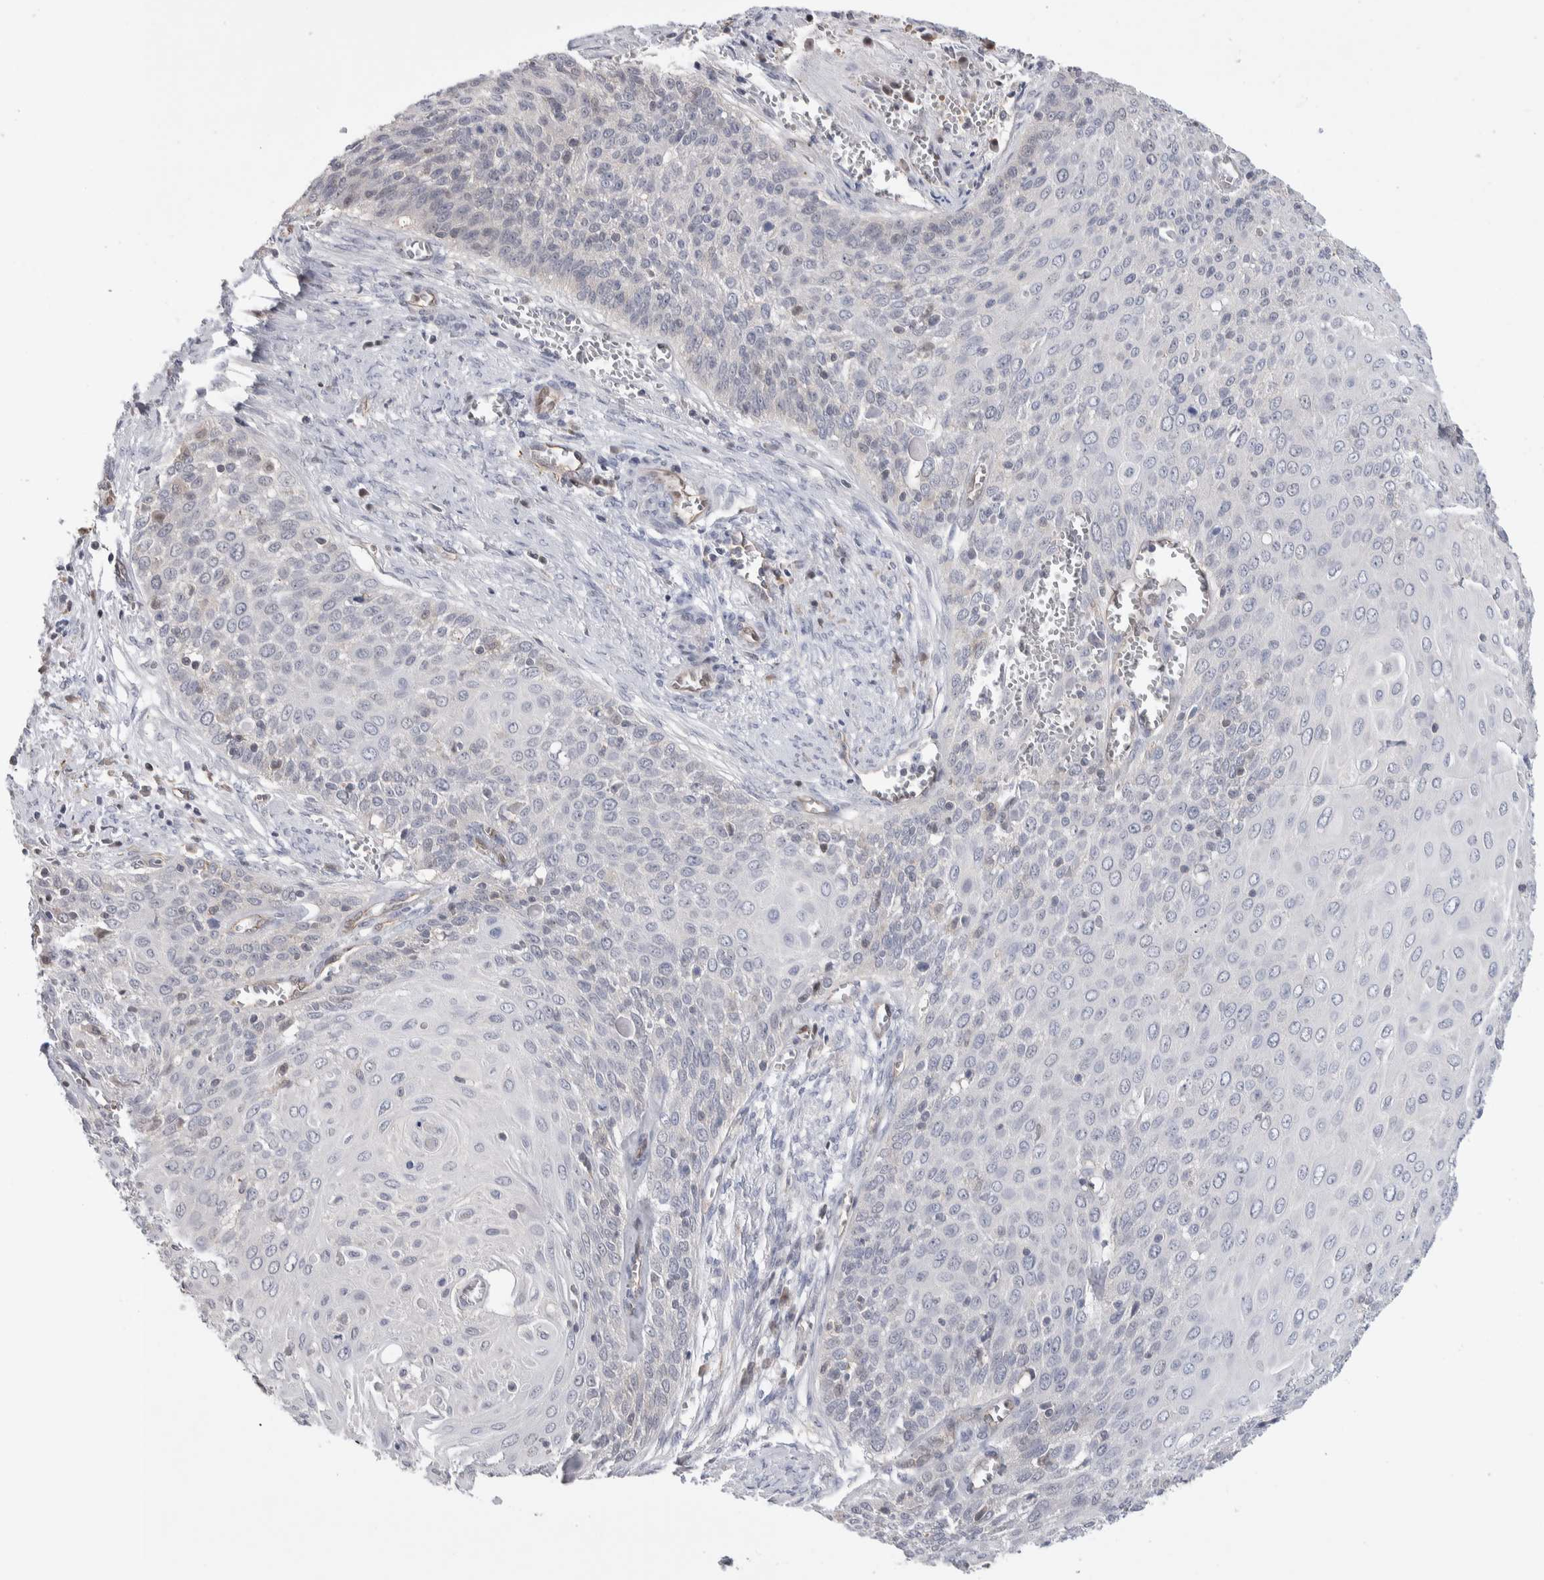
{"staining": {"intensity": "negative", "quantity": "none", "location": "none"}, "tissue": "cervical cancer", "cell_type": "Tumor cells", "image_type": "cancer", "snomed": [{"axis": "morphology", "description": "Squamous cell carcinoma, NOS"}, {"axis": "topography", "description": "Cervix"}], "caption": "Human cervical cancer (squamous cell carcinoma) stained for a protein using IHC reveals no positivity in tumor cells.", "gene": "ZBTB49", "patient": {"sex": "female", "age": 39}}